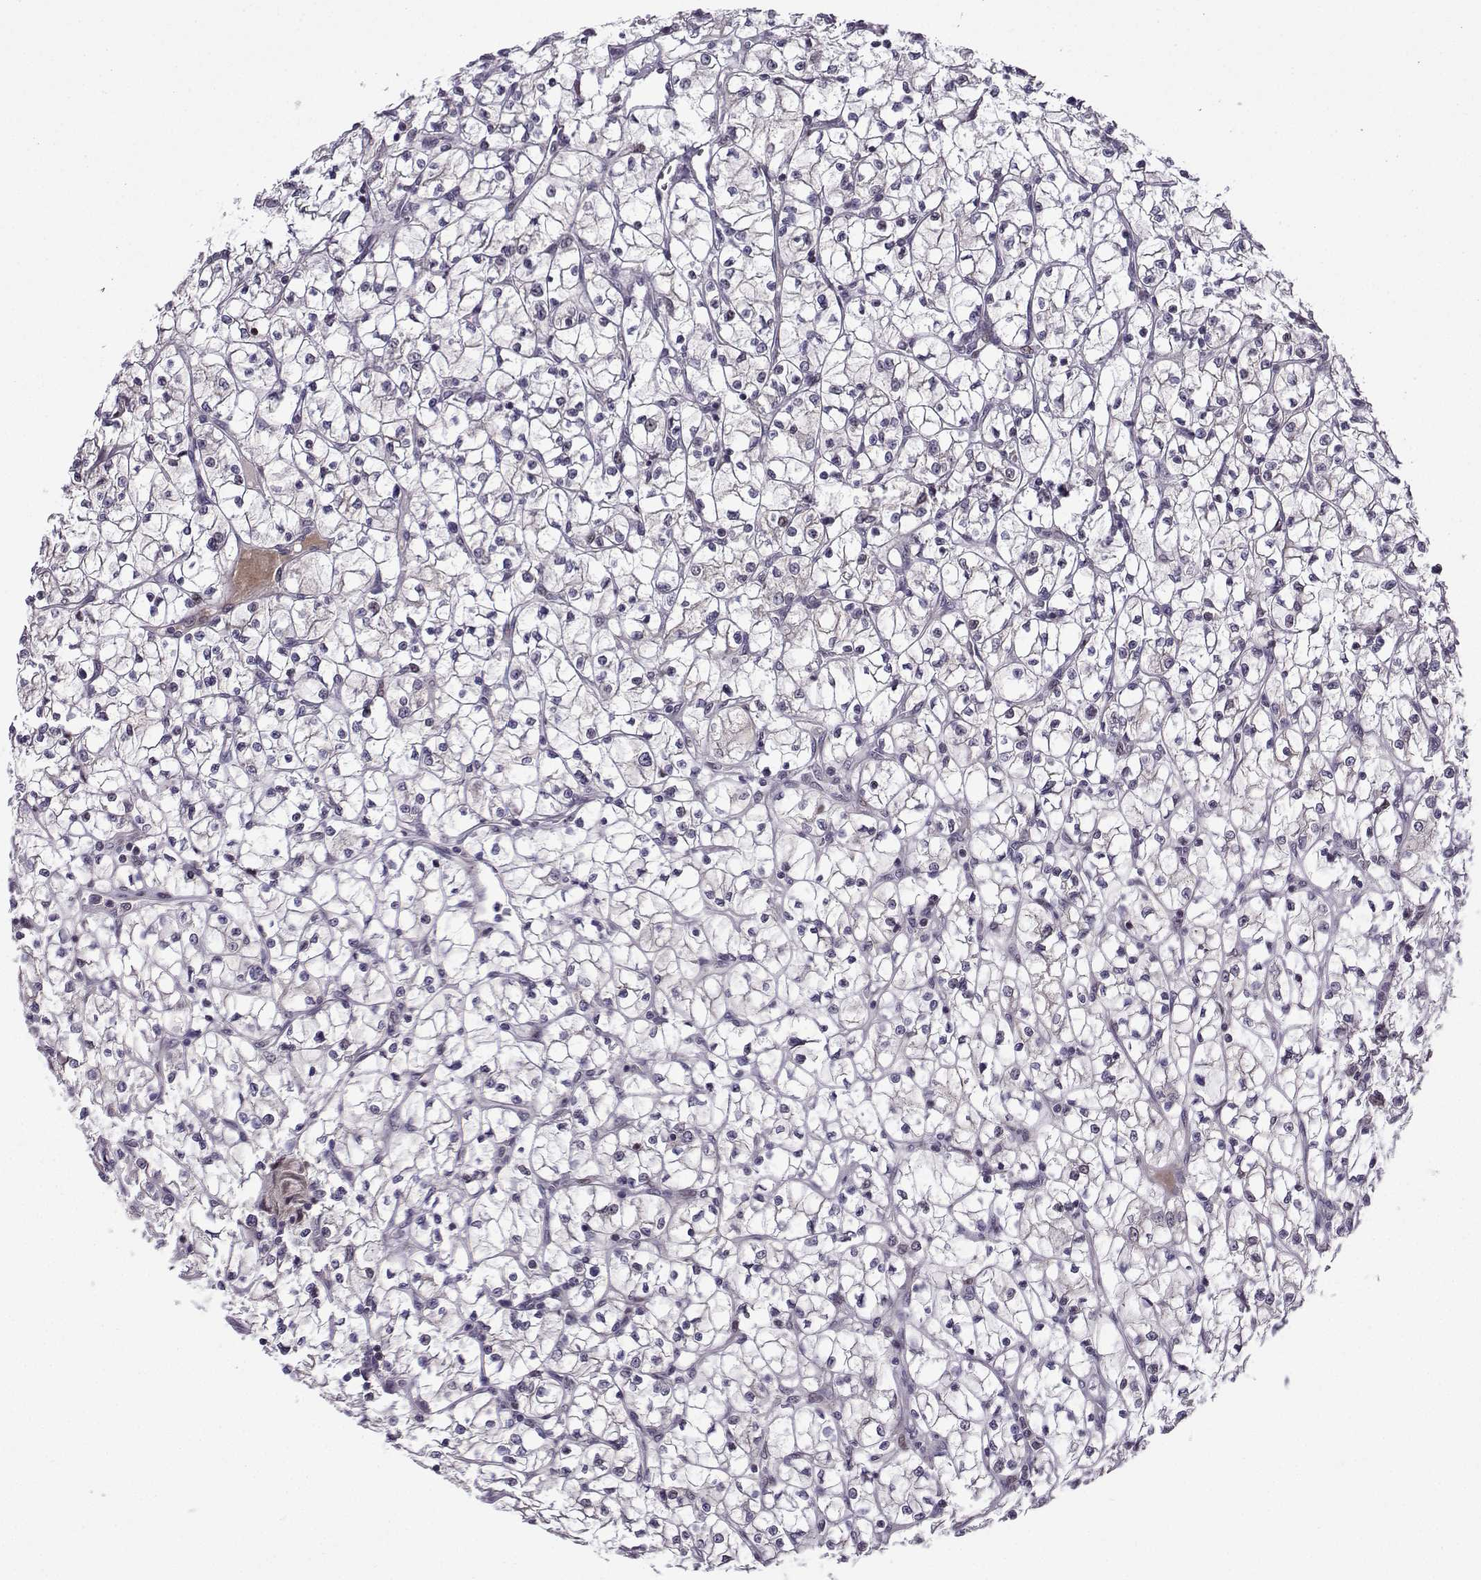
{"staining": {"intensity": "negative", "quantity": "none", "location": "none"}, "tissue": "renal cancer", "cell_type": "Tumor cells", "image_type": "cancer", "snomed": [{"axis": "morphology", "description": "Adenocarcinoma, NOS"}, {"axis": "topography", "description": "Kidney"}], "caption": "A high-resolution histopathology image shows immunohistochemistry staining of renal cancer, which exhibits no significant expression in tumor cells. Brightfield microscopy of IHC stained with DAB (brown) and hematoxylin (blue), captured at high magnification.", "gene": "FGF3", "patient": {"sex": "female", "age": 64}}